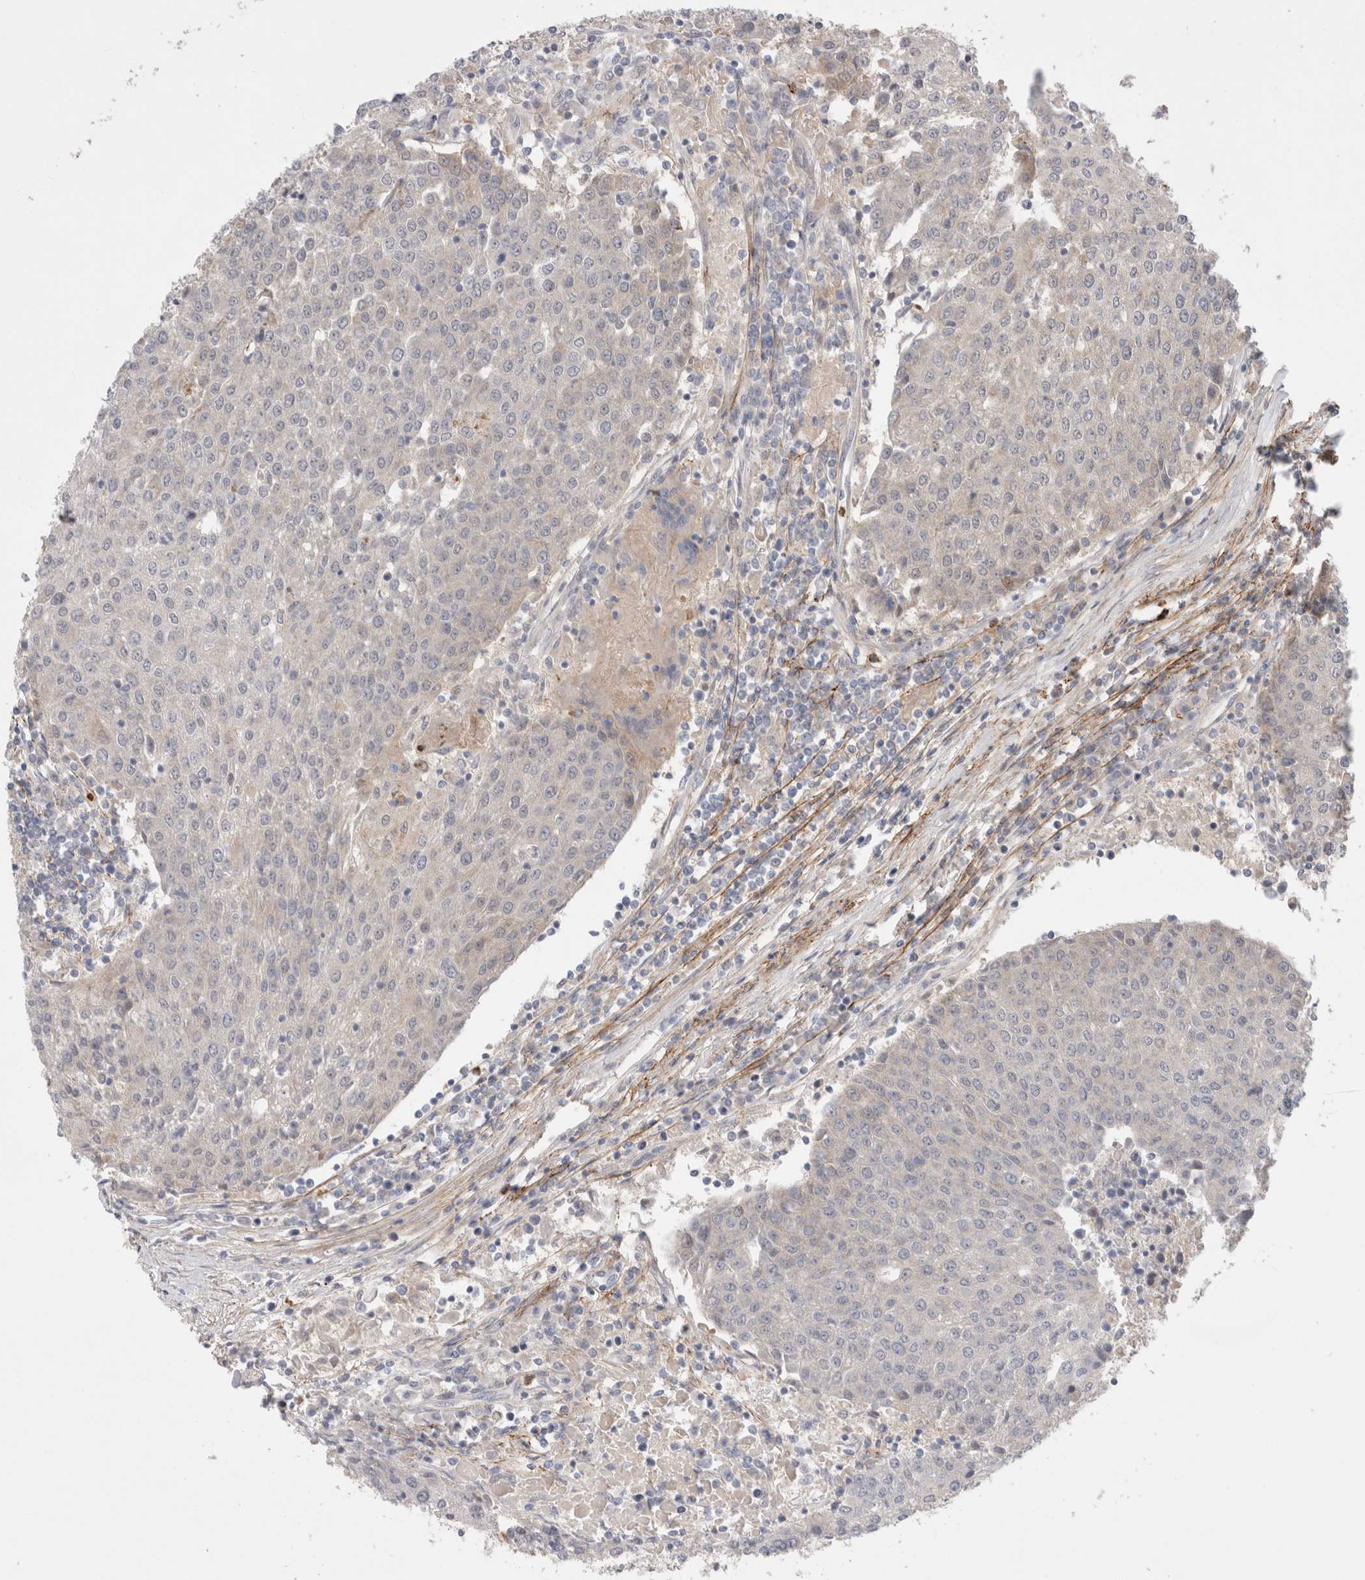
{"staining": {"intensity": "negative", "quantity": "none", "location": "none"}, "tissue": "urothelial cancer", "cell_type": "Tumor cells", "image_type": "cancer", "snomed": [{"axis": "morphology", "description": "Urothelial carcinoma, High grade"}, {"axis": "topography", "description": "Urinary bladder"}], "caption": "Human urothelial cancer stained for a protein using immunohistochemistry displays no expression in tumor cells.", "gene": "GSDMB", "patient": {"sex": "female", "age": 85}}